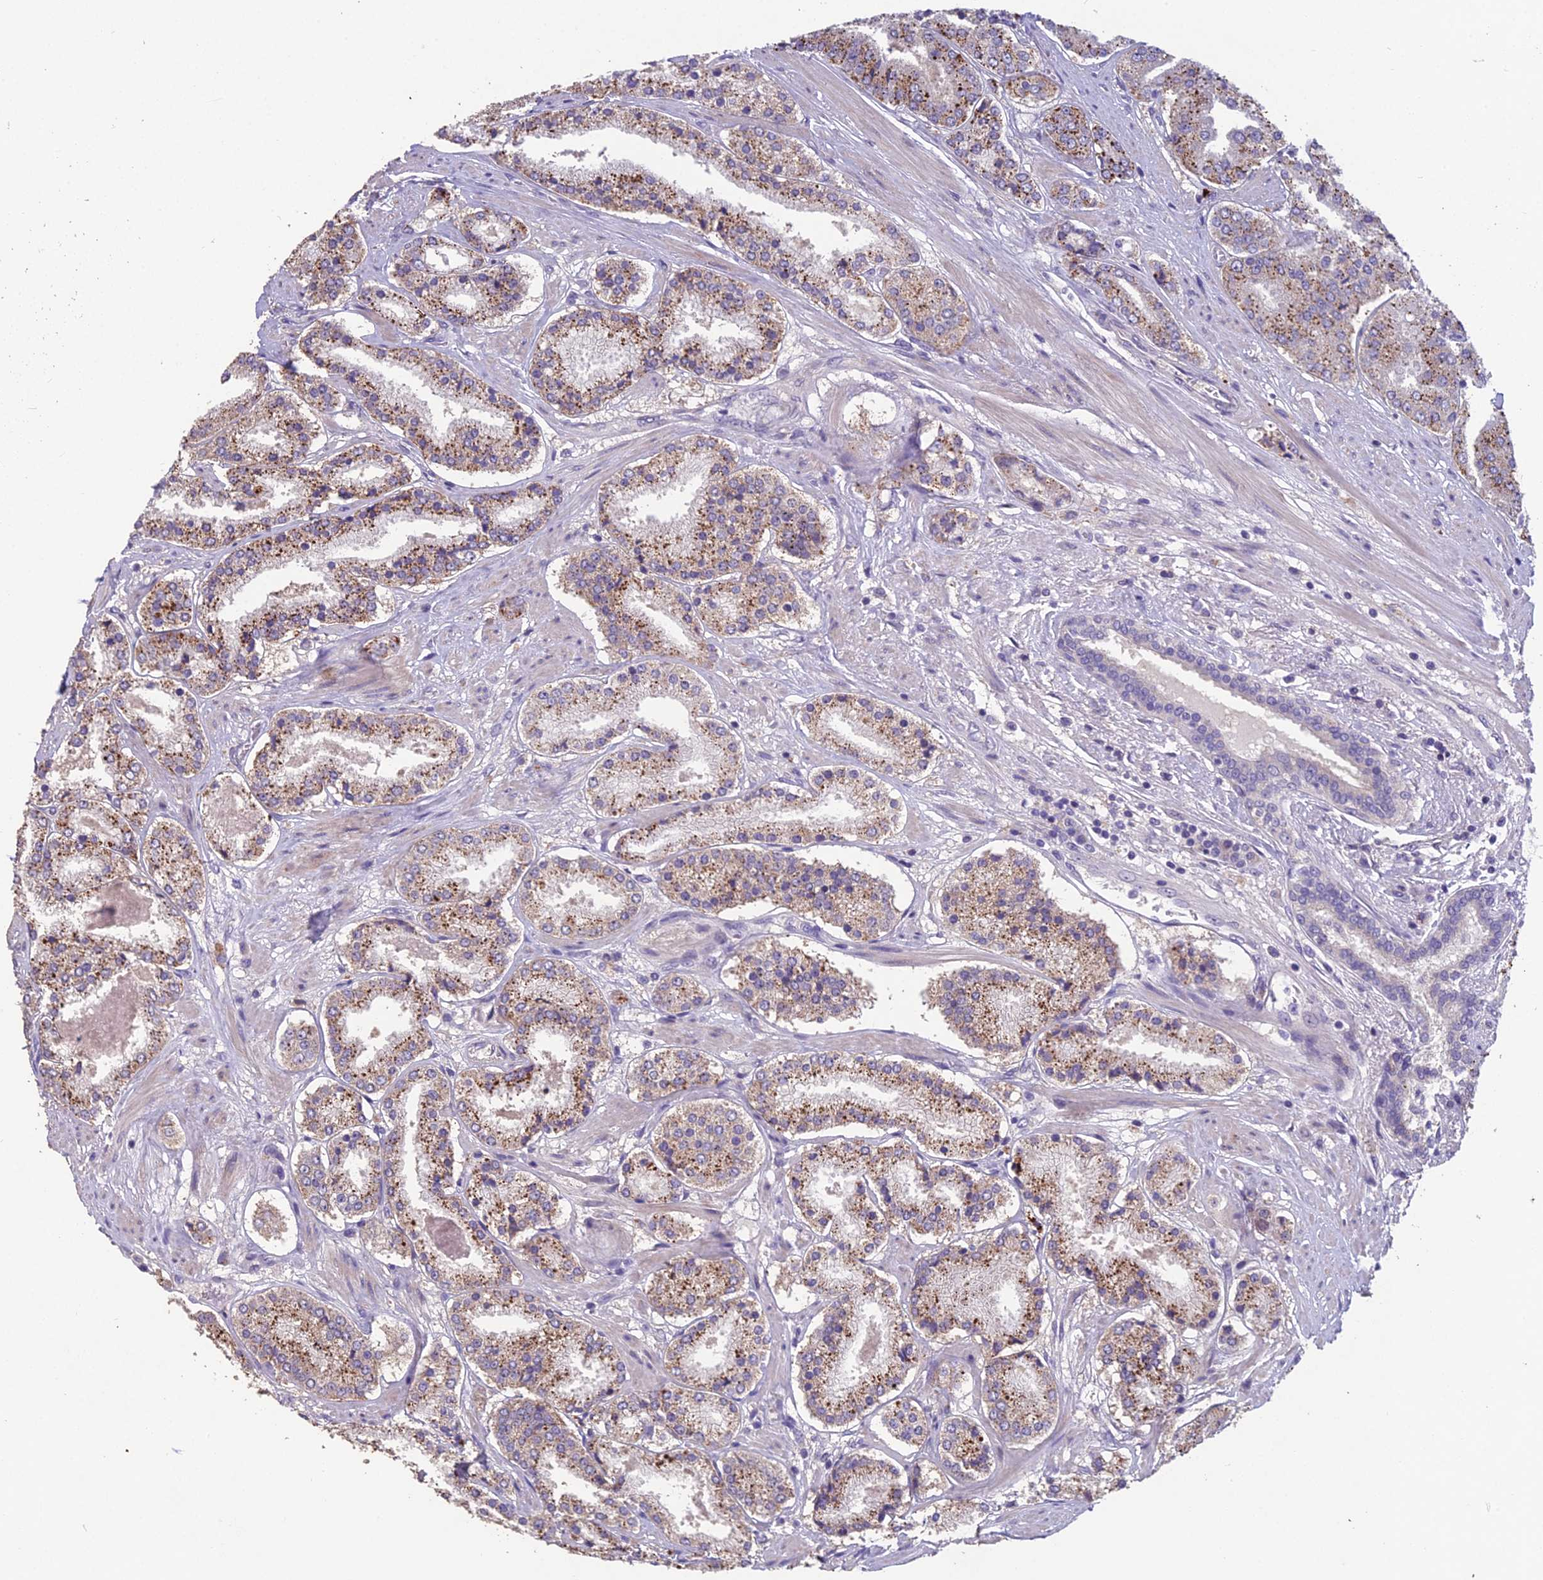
{"staining": {"intensity": "moderate", "quantity": ">75%", "location": "cytoplasmic/membranous"}, "tissue": "prostate cancer", "cell_type": "Tumor cells", "image_type": "cancer", "snomed": [{"axis": "morphology", "description": "Adenocarcinoma, High grade"}, {"axis": "topography", "description": "Prostate"}], "caption": "A brown stain highlights moderate cytoplasmic/membranous staining of a protein in human prostate cancer tumor cells.", "gene": "CEACAM16", "patient": {"sex": "male", "age": 63}}